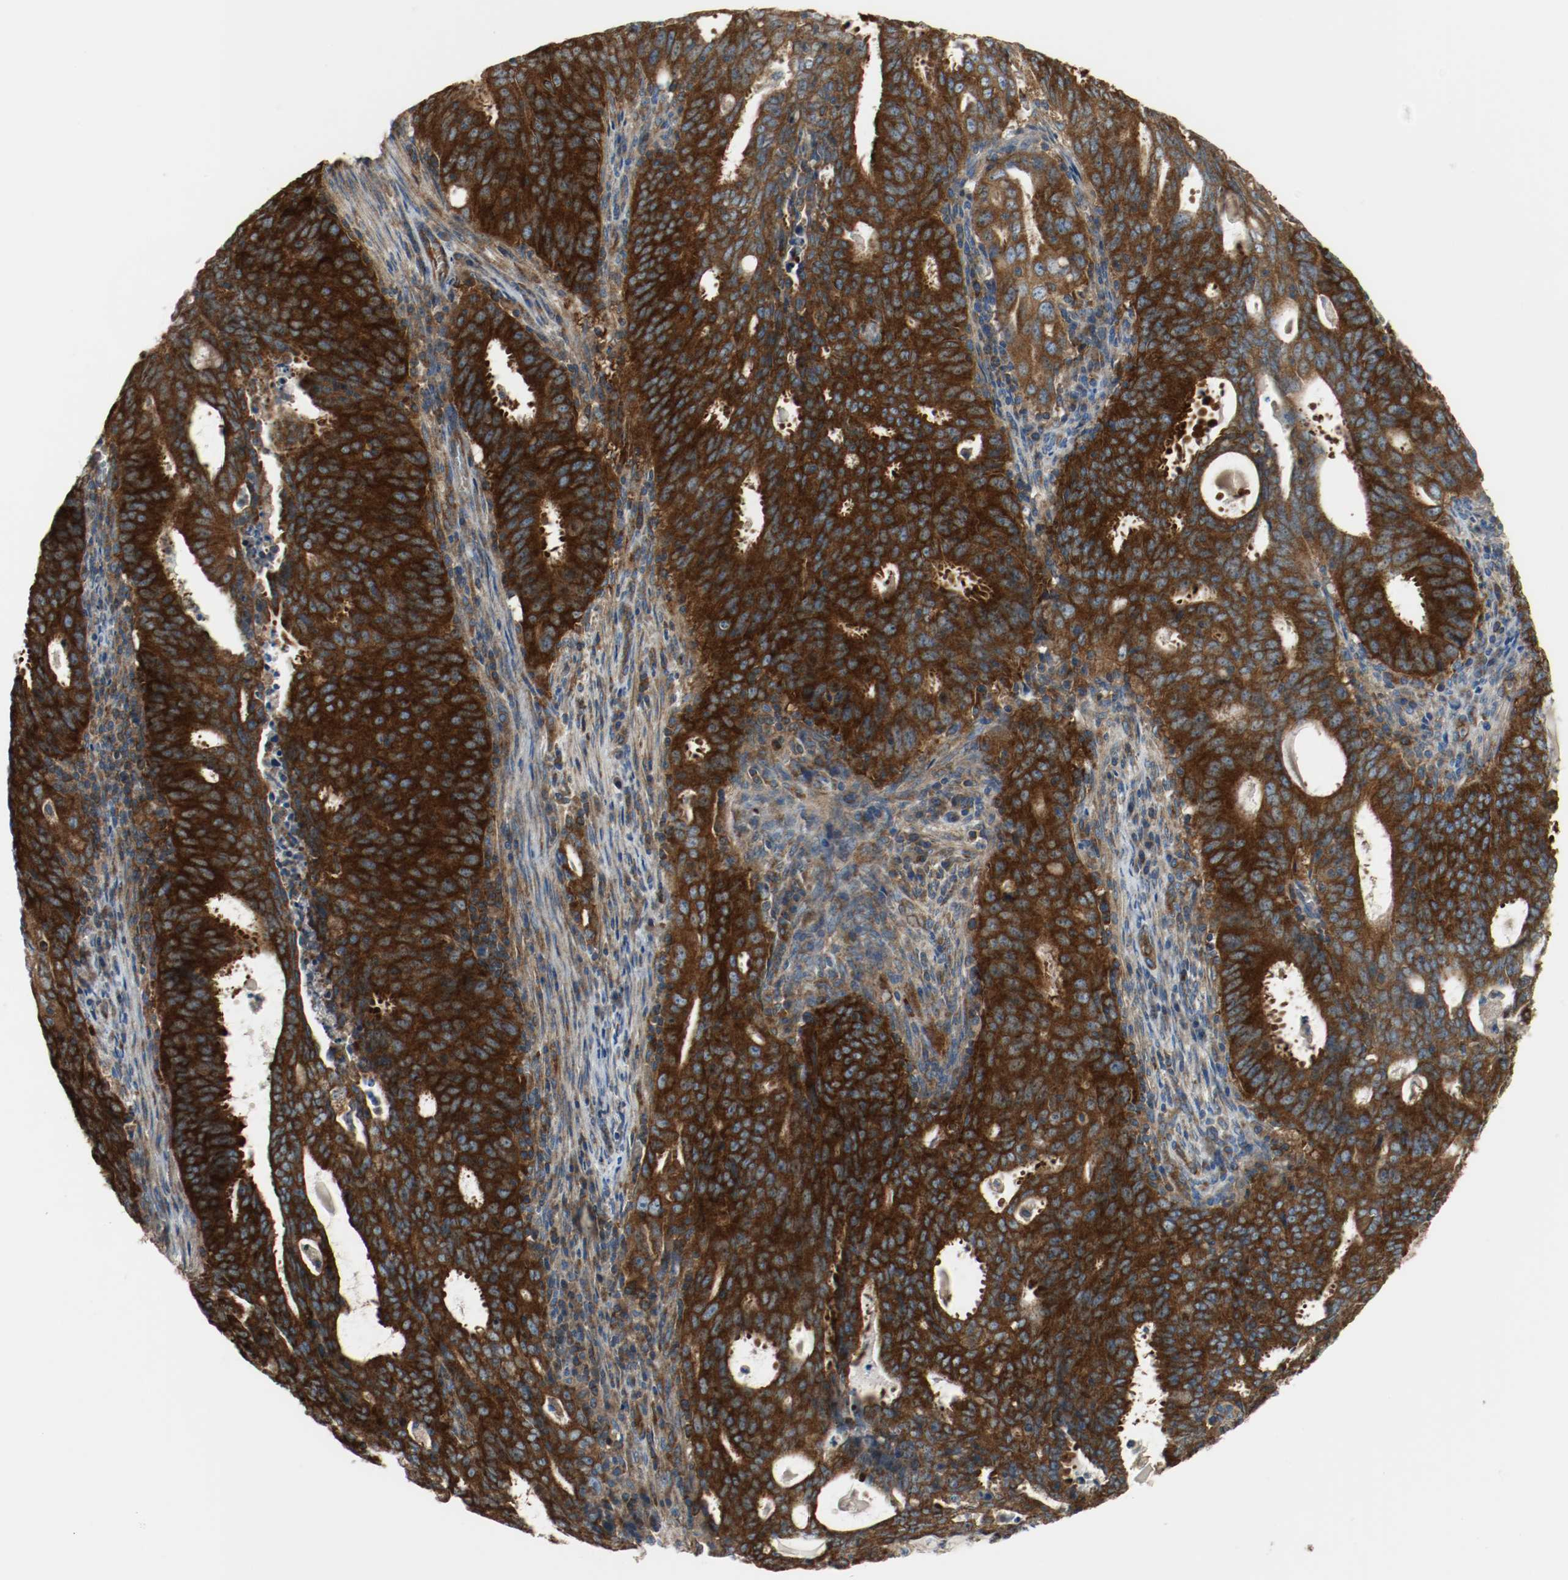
{"staining": {"intensity": "strong", "quantity": ">75%", "location": "cytoplasmic/membranous"}, "tissue": "cervical cancer", "cell_type": "Tumor cells", "image_type": "cancer", "snomed": [{"axis": "morphology", "description": "Adenocarcinoma, NOS"}, {"axis": "topography", "description": "Cervix"}], "caption": "IHC histopathology image of human adenocarcinoma (cervical) stained for a protein (brown), which reveals high levels of strong cytoplasmic/membranous positivity in about >75% of tumor cells.", "gene": "TUBA3D", "patient": {"sex": "female", "age": 44}}